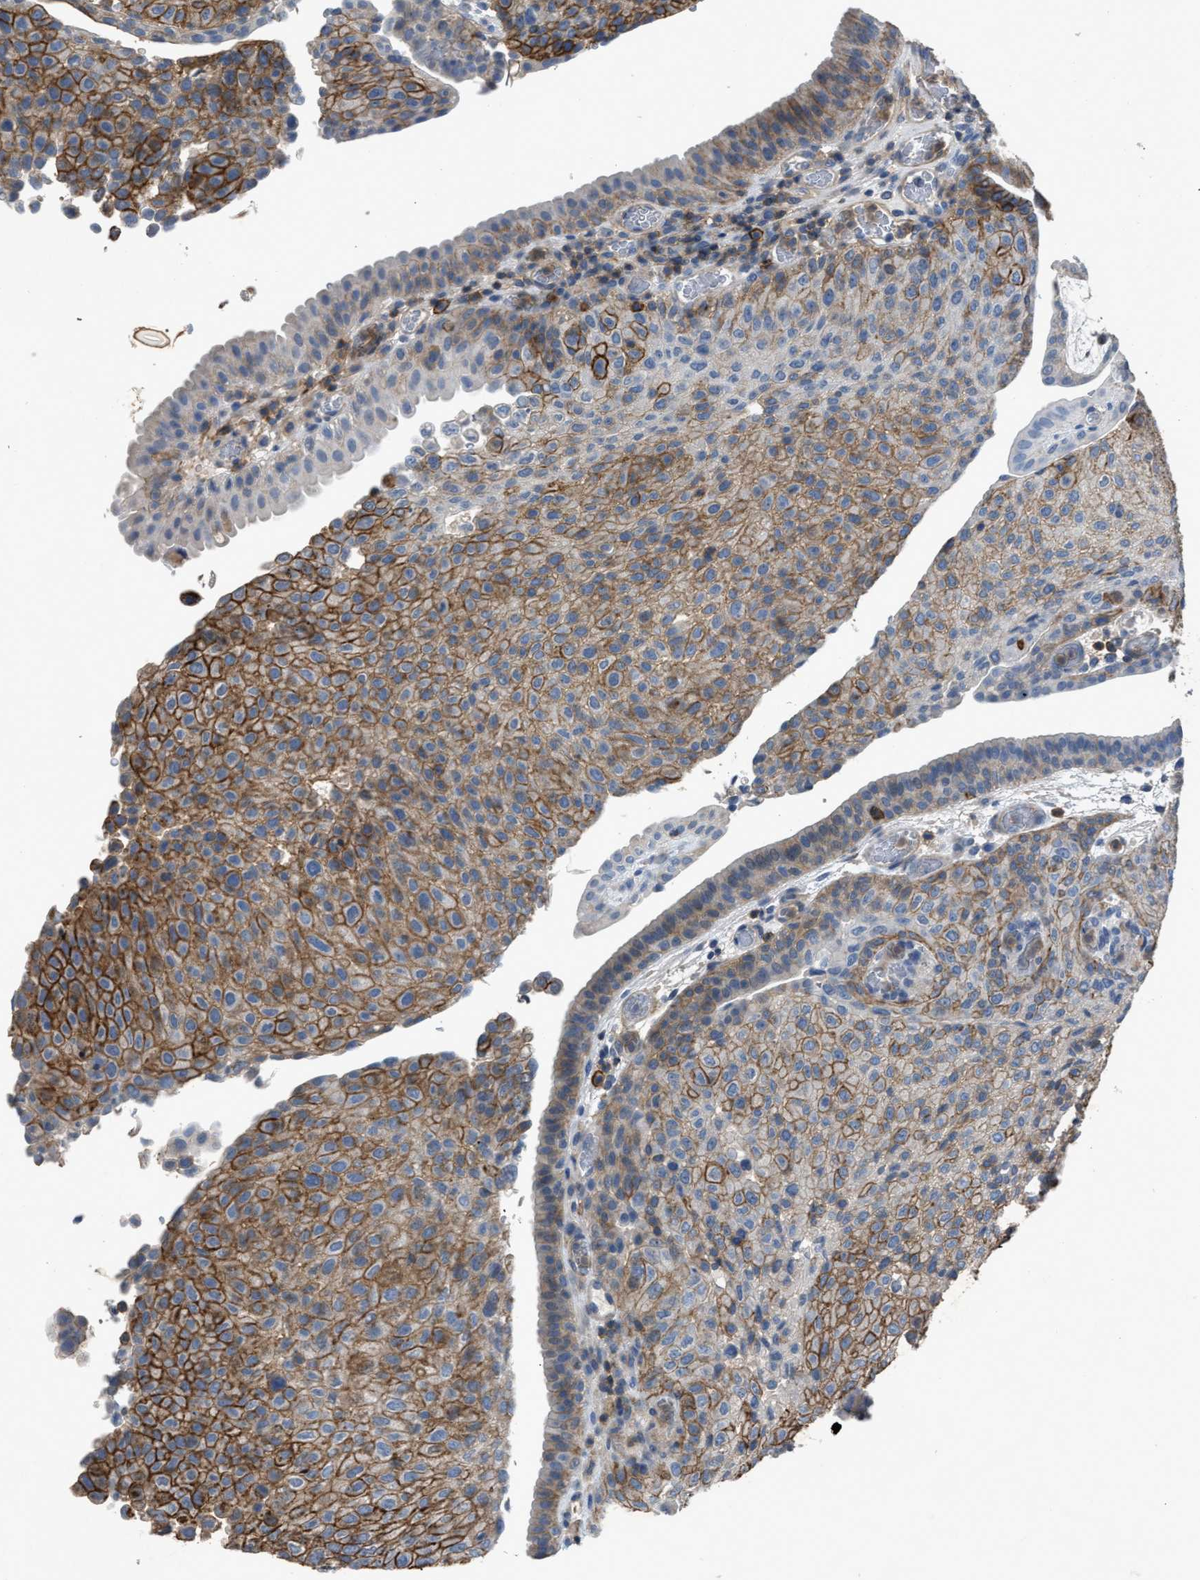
{"staining": {"intensity": "strong", "quantity": ">75%", "location": "cytoplasmic/membranous"}, "tissue": "urothelial cancer", "cell_type": "Tumor cells", "image_type": "cancer", "snomed": [{"axis": "morphology", "description": "Urothelial carcinoma, Low grade"}, {"axis": "morphology", "description": "Urothelial carcinoma, High grade"}, {"axis": "topography", "description": "Urinary bladder"}], "caption": "Human low-grade urothelial carcinoma stained with a protein marker reveals strong staining in tumor cells.", "gene": "OR51E1", "patient": {"sex": "male", "age": 35}}